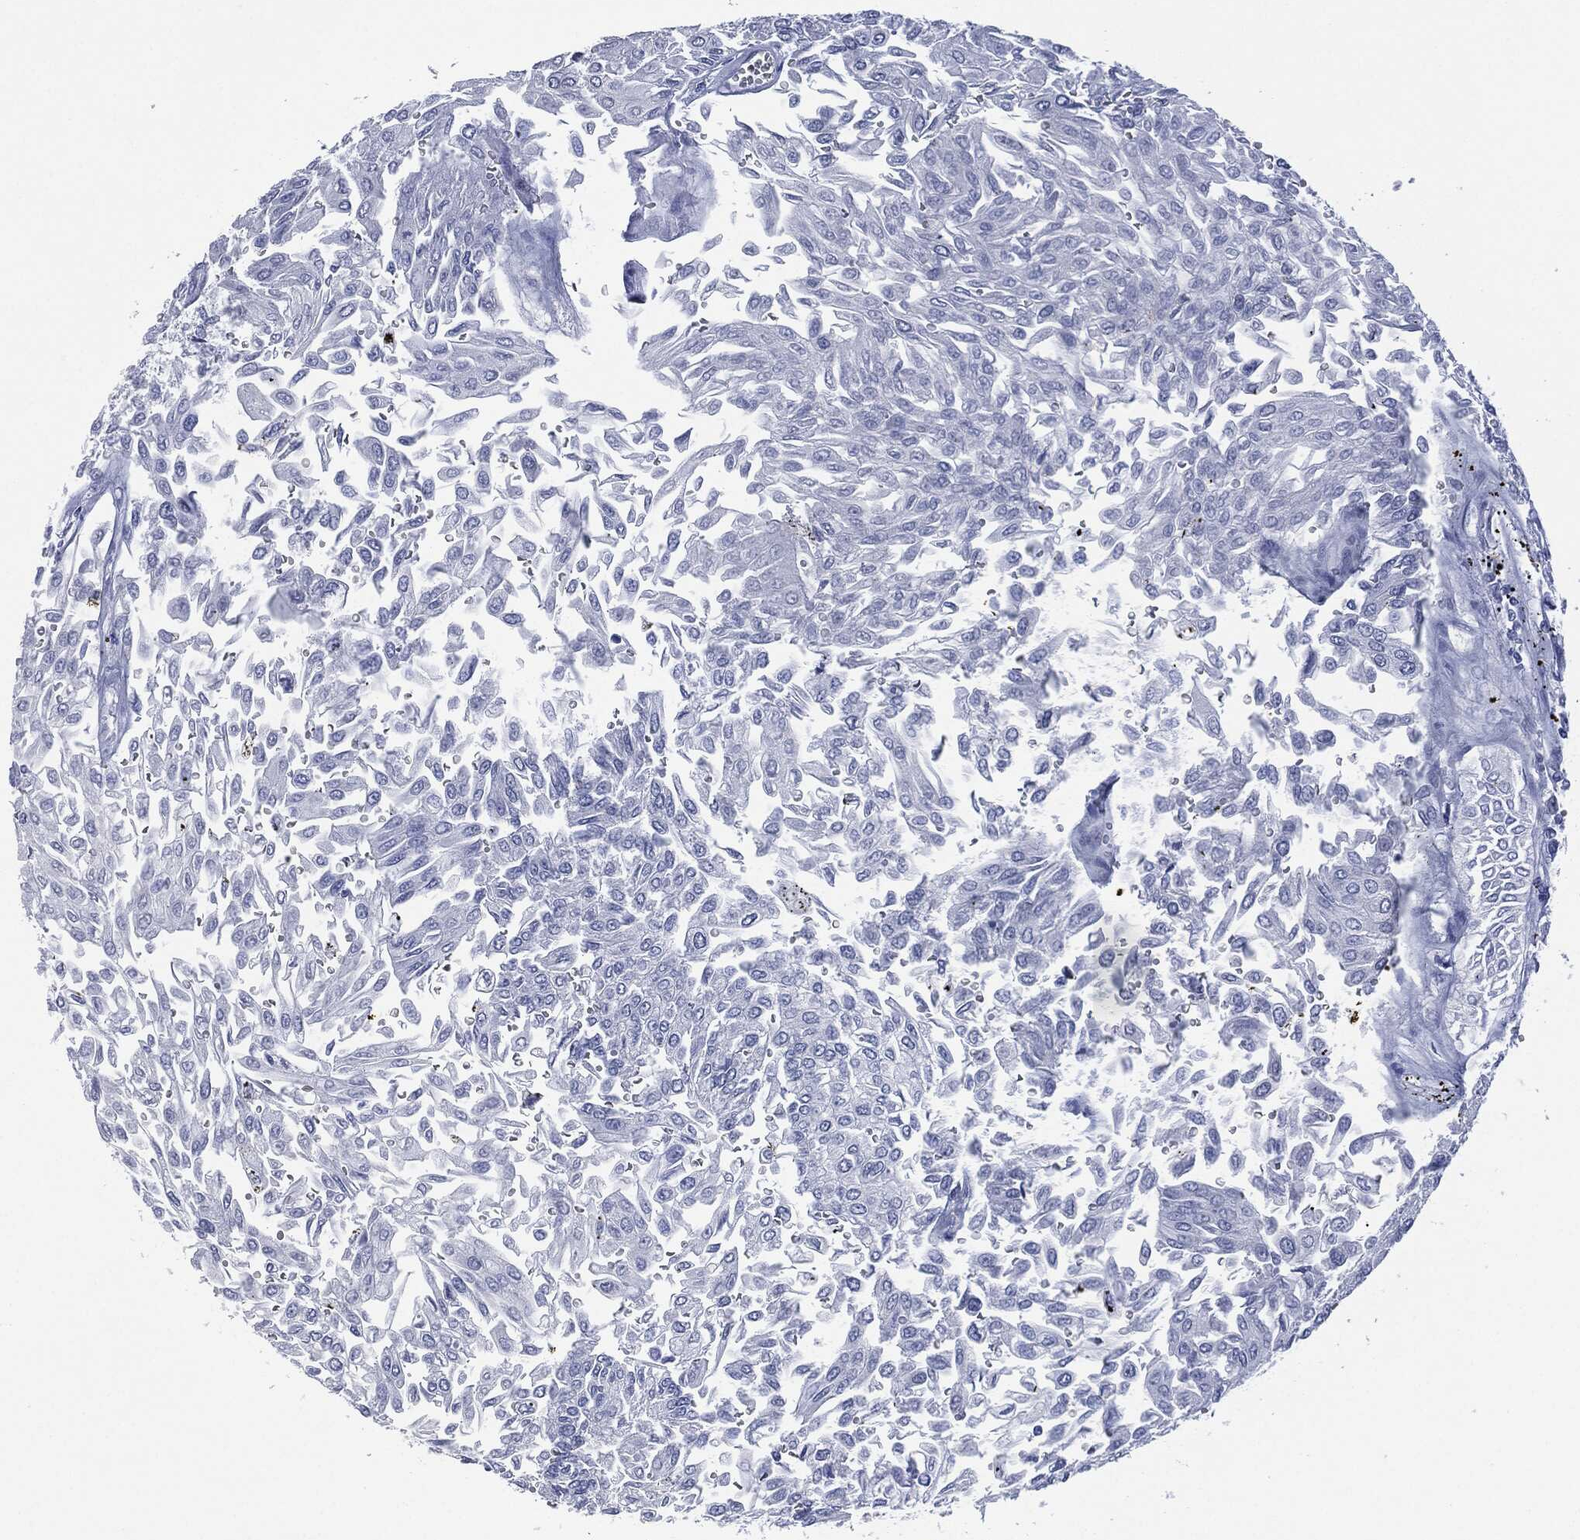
{"staining": {"intensity": "negative", "quantity": "none", "location": "none"}, "tissue": "urothelial cancer", "cell_type": "Tumor cells", "image_type": "cancer", "snomed": [{"axis": "morphology", "description": "Urothelial carcinoma, Low grade"}, {"axis": "topography", "description": "Urinary bladder"}], "caption": "Immunohistochemistry (IHC) of urothelial cancer demonstrates no expression in tumor cells.", "gene": "MUC16", "patient": {"sex": "male", "age": 67}}